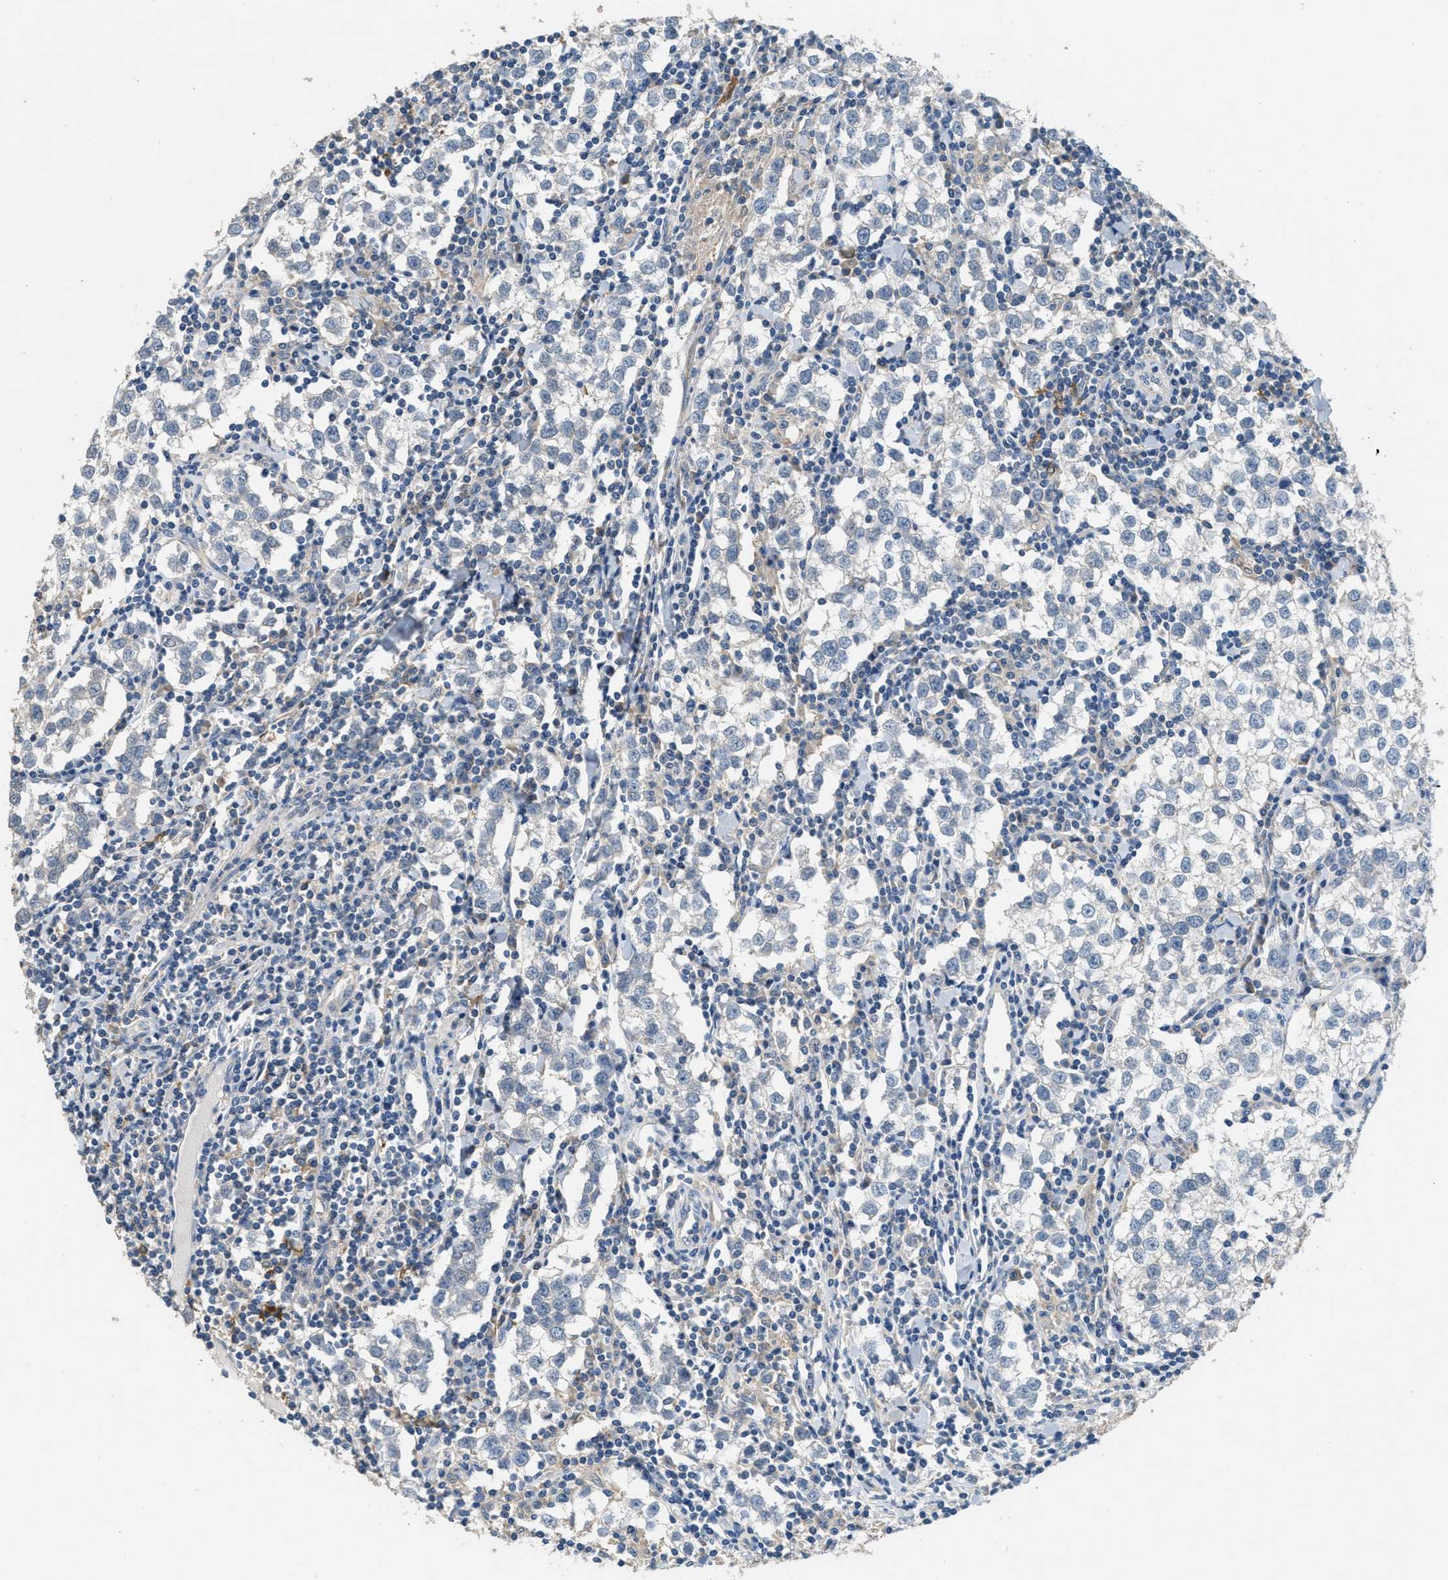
{"staining": {"intensity": "negative", "quantity": "none", "location": "none"}, "tissue": "testis cancer", "cell_type": "Tumor cells", "image_type": "cancer", "snomed": [{"axis": "morphology", "description": "Seminoma, NOS"}, {"axis": "morphology", "description": "Carcinoma, Embryonal, NOS"}, {"axis": "topography", "description": "Testis"}], "caption": "High power microscopy micrograph of an IHC photomicrograph of testis cancer (embryonal carcinoma), revealing no significant staining in tumor cells.", "gene": "DGKE", "patient": {"sex": "male", "age": 36}}